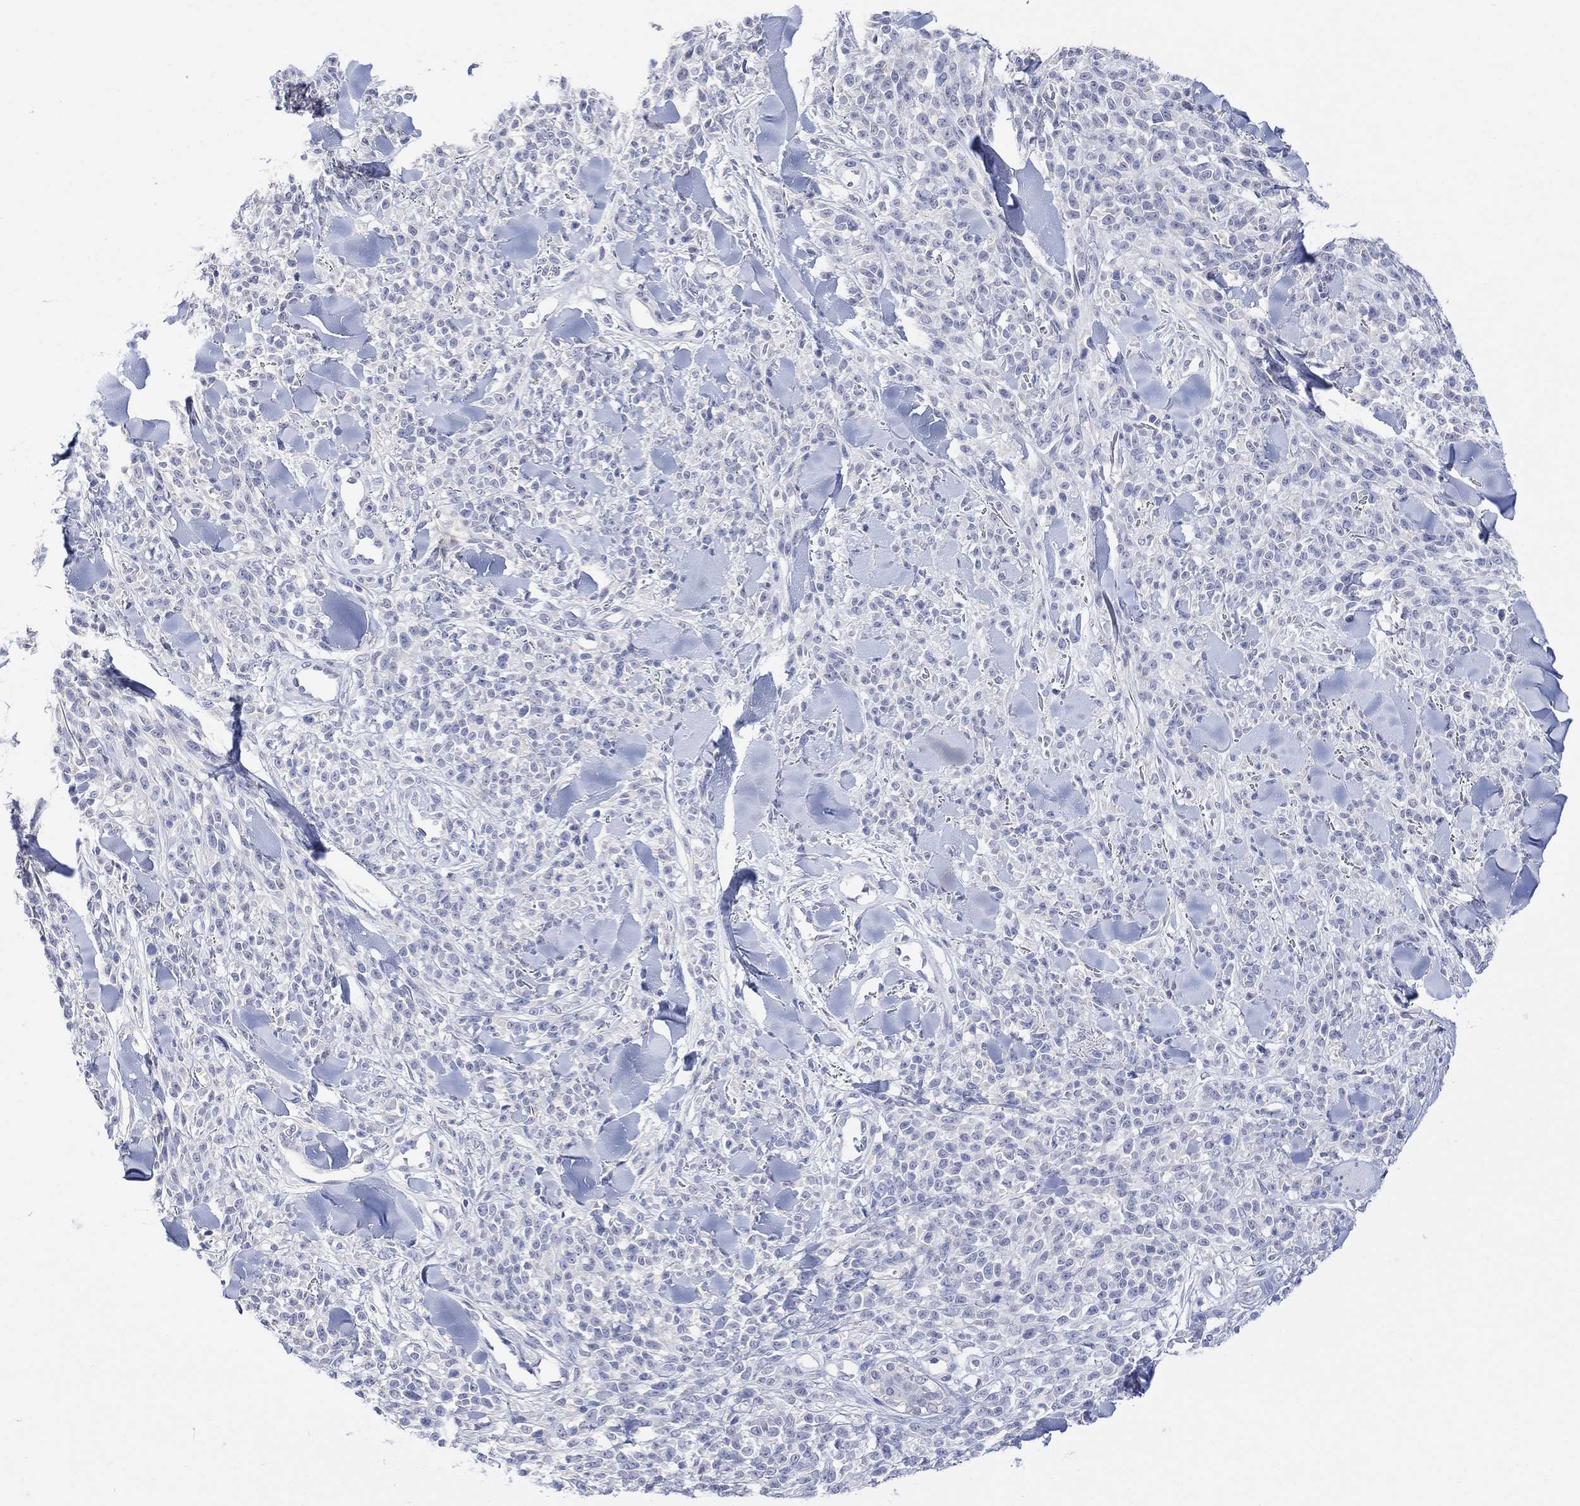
{"staining": {"intensity": "negative", "quantity": "none", "location": "none"}, "tissue": "melanoma", "cell_type": "Tumor cells", "image_type": "cancer", "snomed": [{"axis": "morphology", "description": "Malignant melanoma, NOS"}, {"axis": "topography", "description": "Skin"}, {"axis": "topography", "description": "Skin of trunk"}], "caption": "Tumor cells are negative for protein expression in human malignant melanoma.", "gene": "FBP2", "patient": {"sex": "male", "age": 74}}